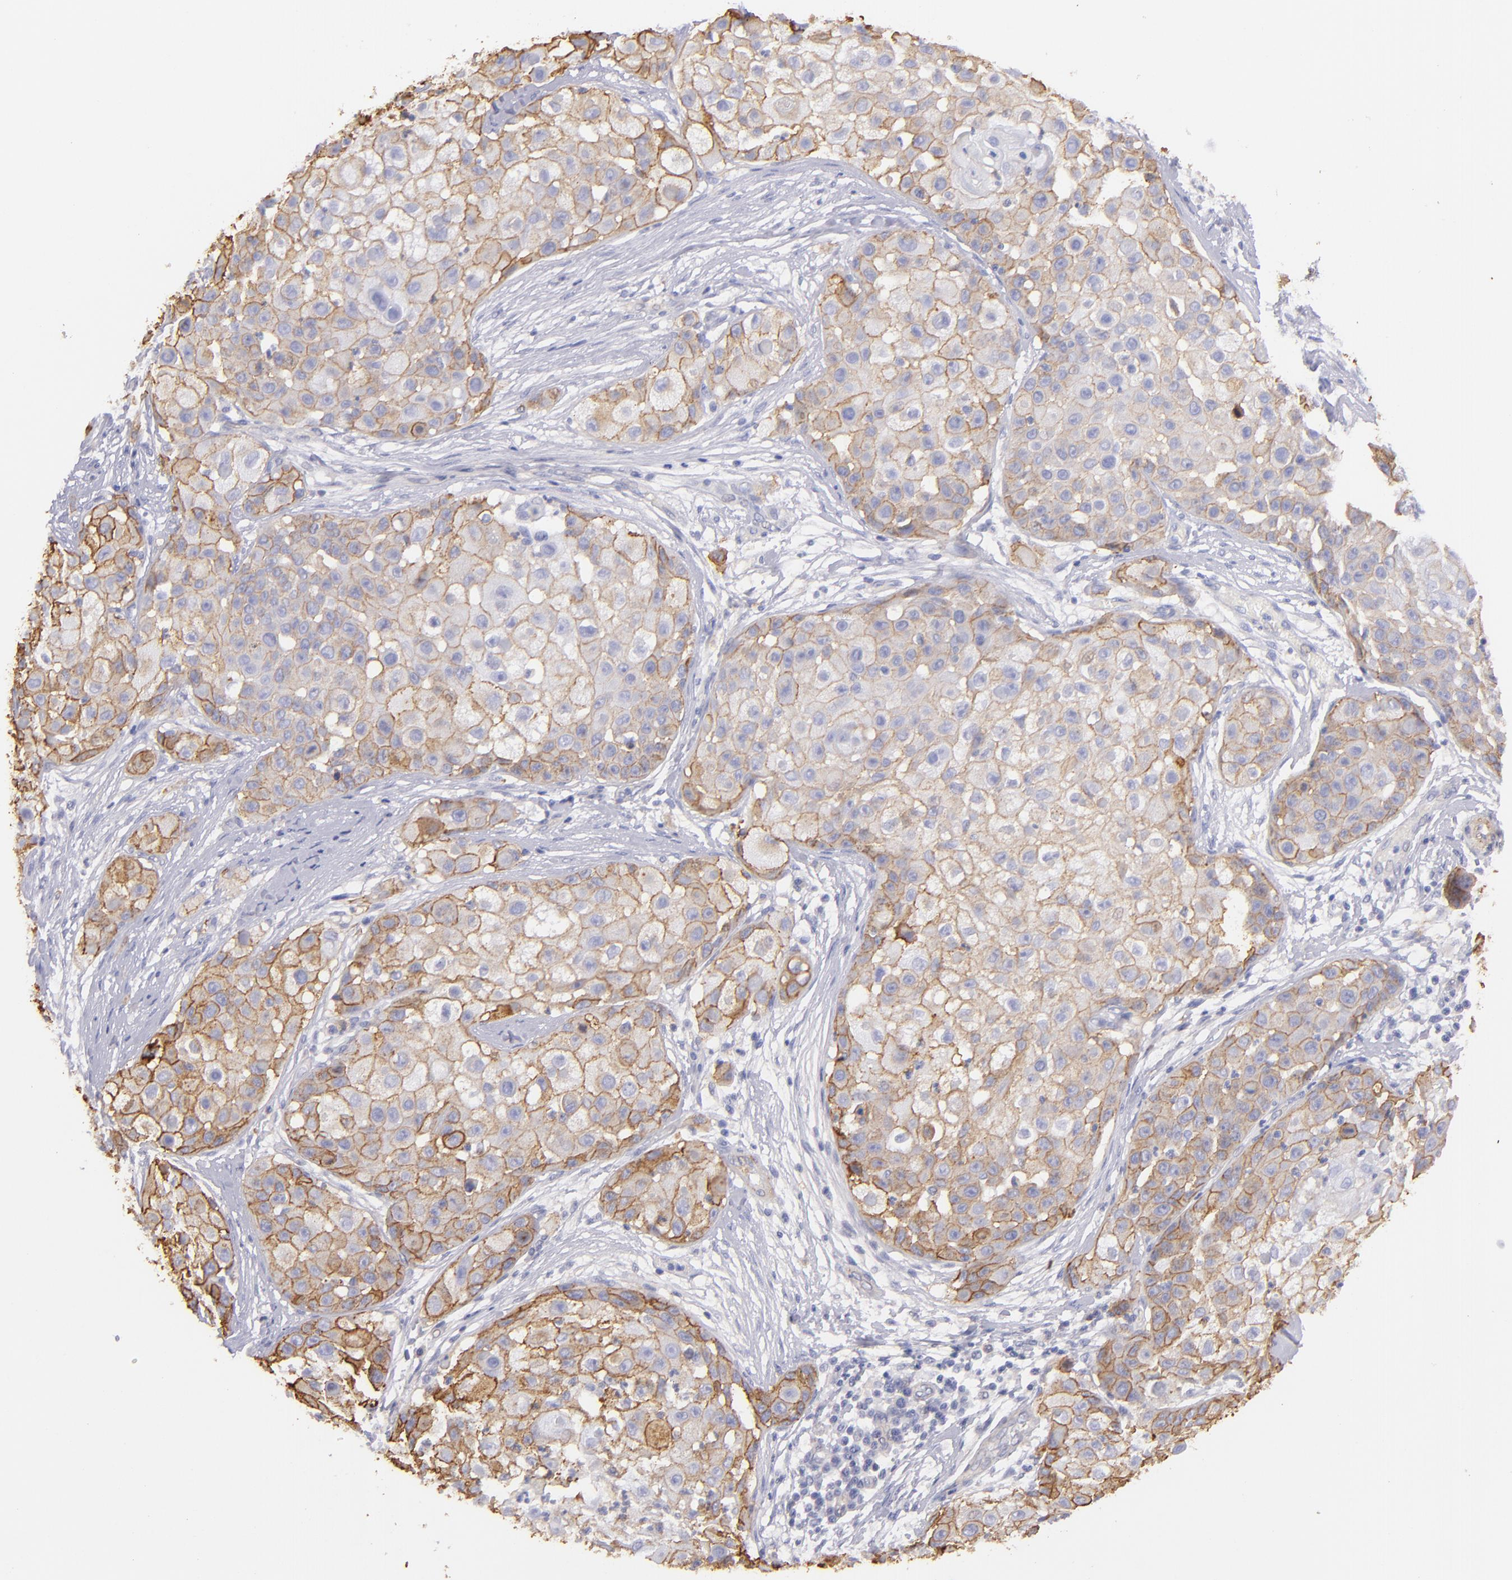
{"staining": {"intensity": "moderate", "quantity": "25%-75%", "location": "cytoplasmic/membranous"}, "tissue": "skin cancer", "cell_type": "Tumor cells", "image_type": "cancer", "snomed": [{"axis": "morphology", "description": "Squamous cell carcinoma, NOS"}, {"axis": "topography", "description": "Skin"}], "caption": "This micrograph exhibits immunohistochemistry staining of human skin cancer (squamous cell carcinoma), with medium moderate cytoplasmic/membranous staining in approximately 25%-75% of tumor cells.", "gene": "CD151", "patient": {"sex": "female", "age": 57}}